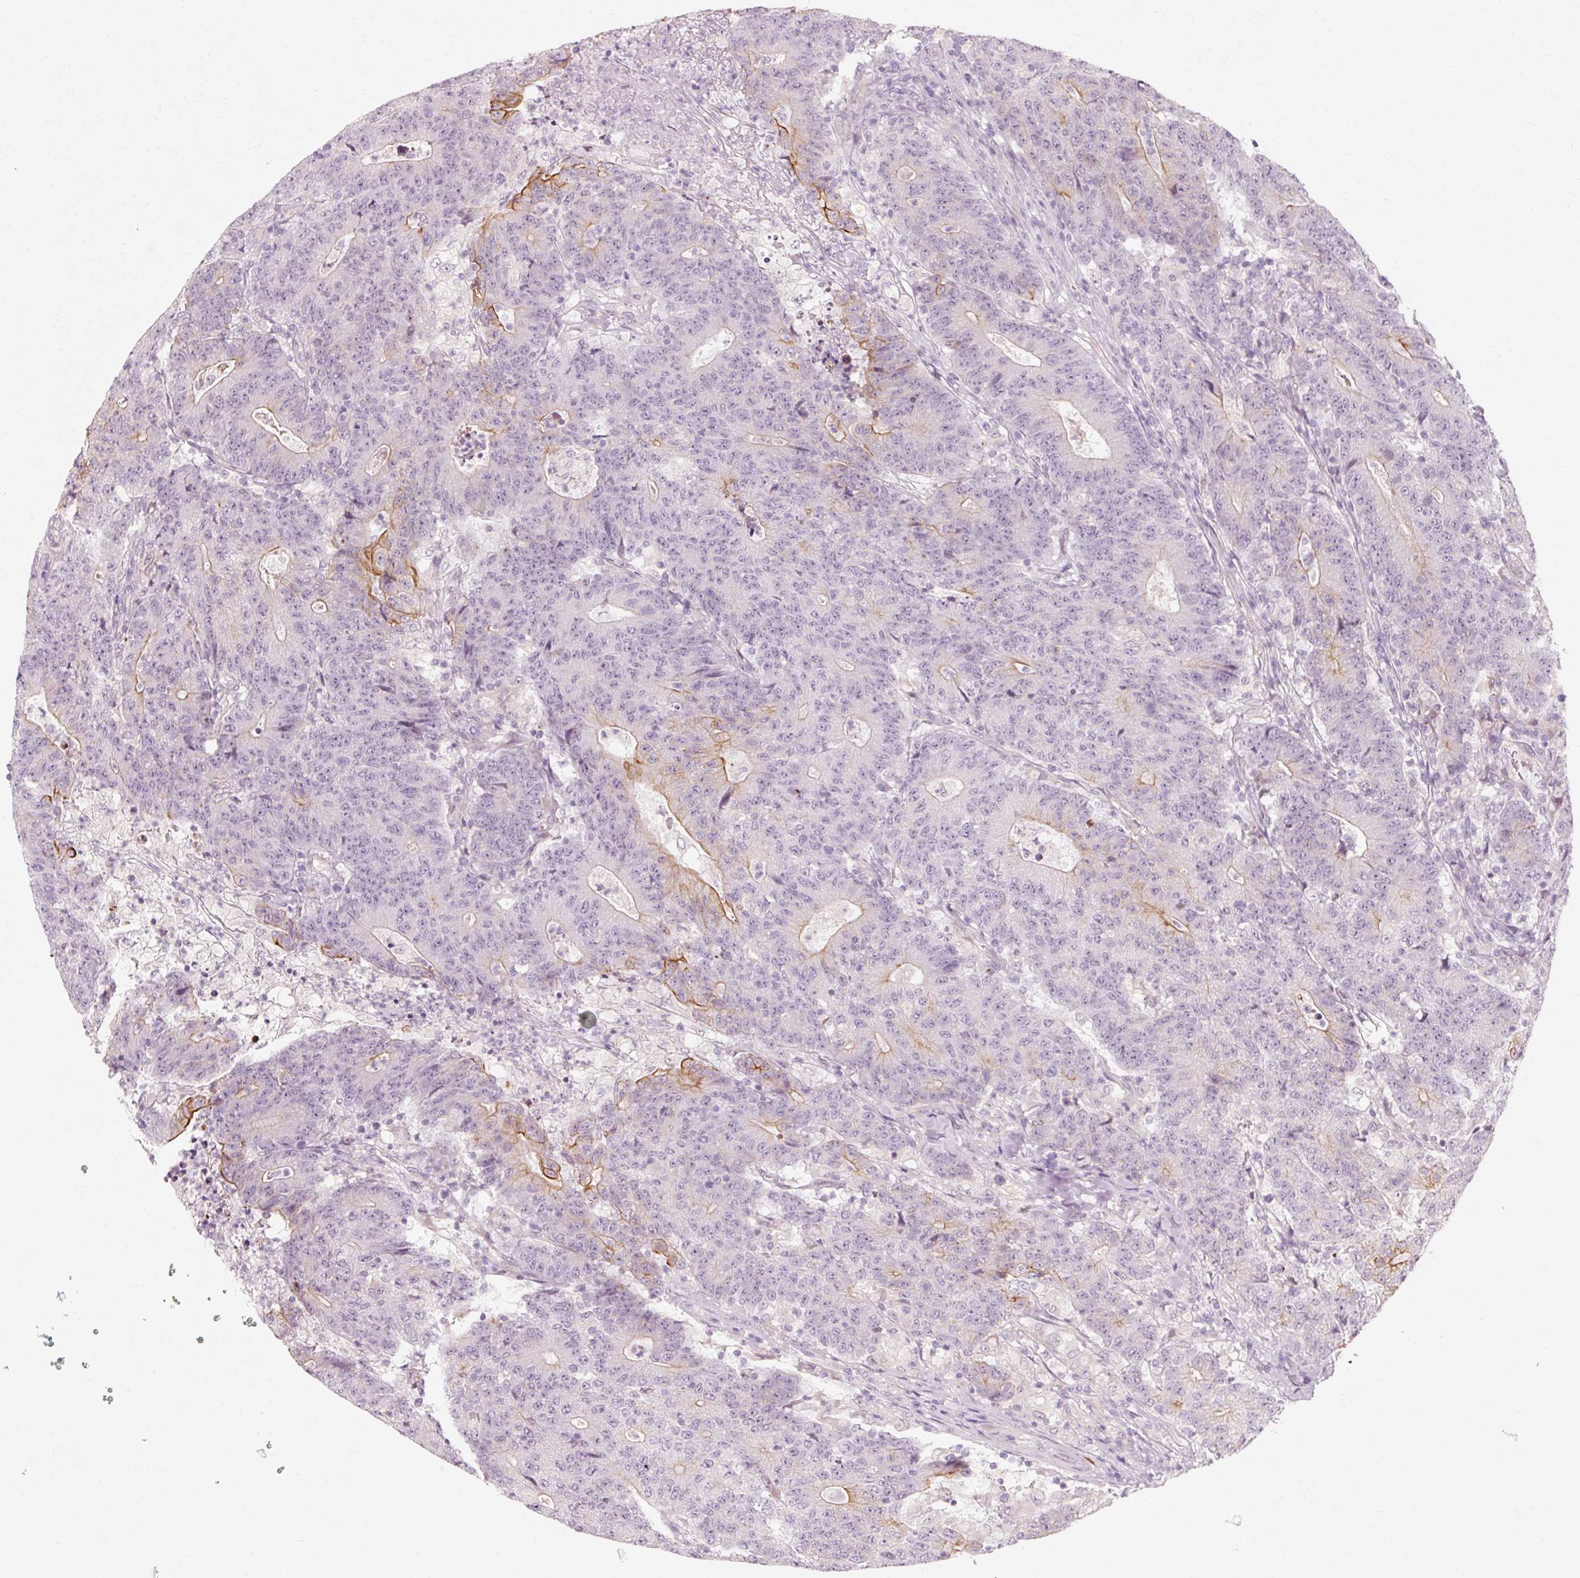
{"staining": {"intensity": "moderate", "quantity": "<25%", "location": "cytoplasmic/membranous"}, "tissue": "colorectal cancer", "cell_type": "Tumor cells", "image_type": "cancer", "snomed": [{"axis": "morphology", "description": "Adenocarcinoma, NOS"}, {"axis": "topography", "description": "Colon"}], "caption": "Adenocarcinoma (colorectal) was stained to show a protein in brown. There is low levels of moderate cytoplasmic/membranous staining in about <25% of tumor cells. Using DAB (3,3'-diaminobenzidine) (brown) and hematoxylin (blue) stains, captured at high magnification using brightfield microscopy.", "gene": "TRIM73", "patient": {"sex": "female", "age": 75}}